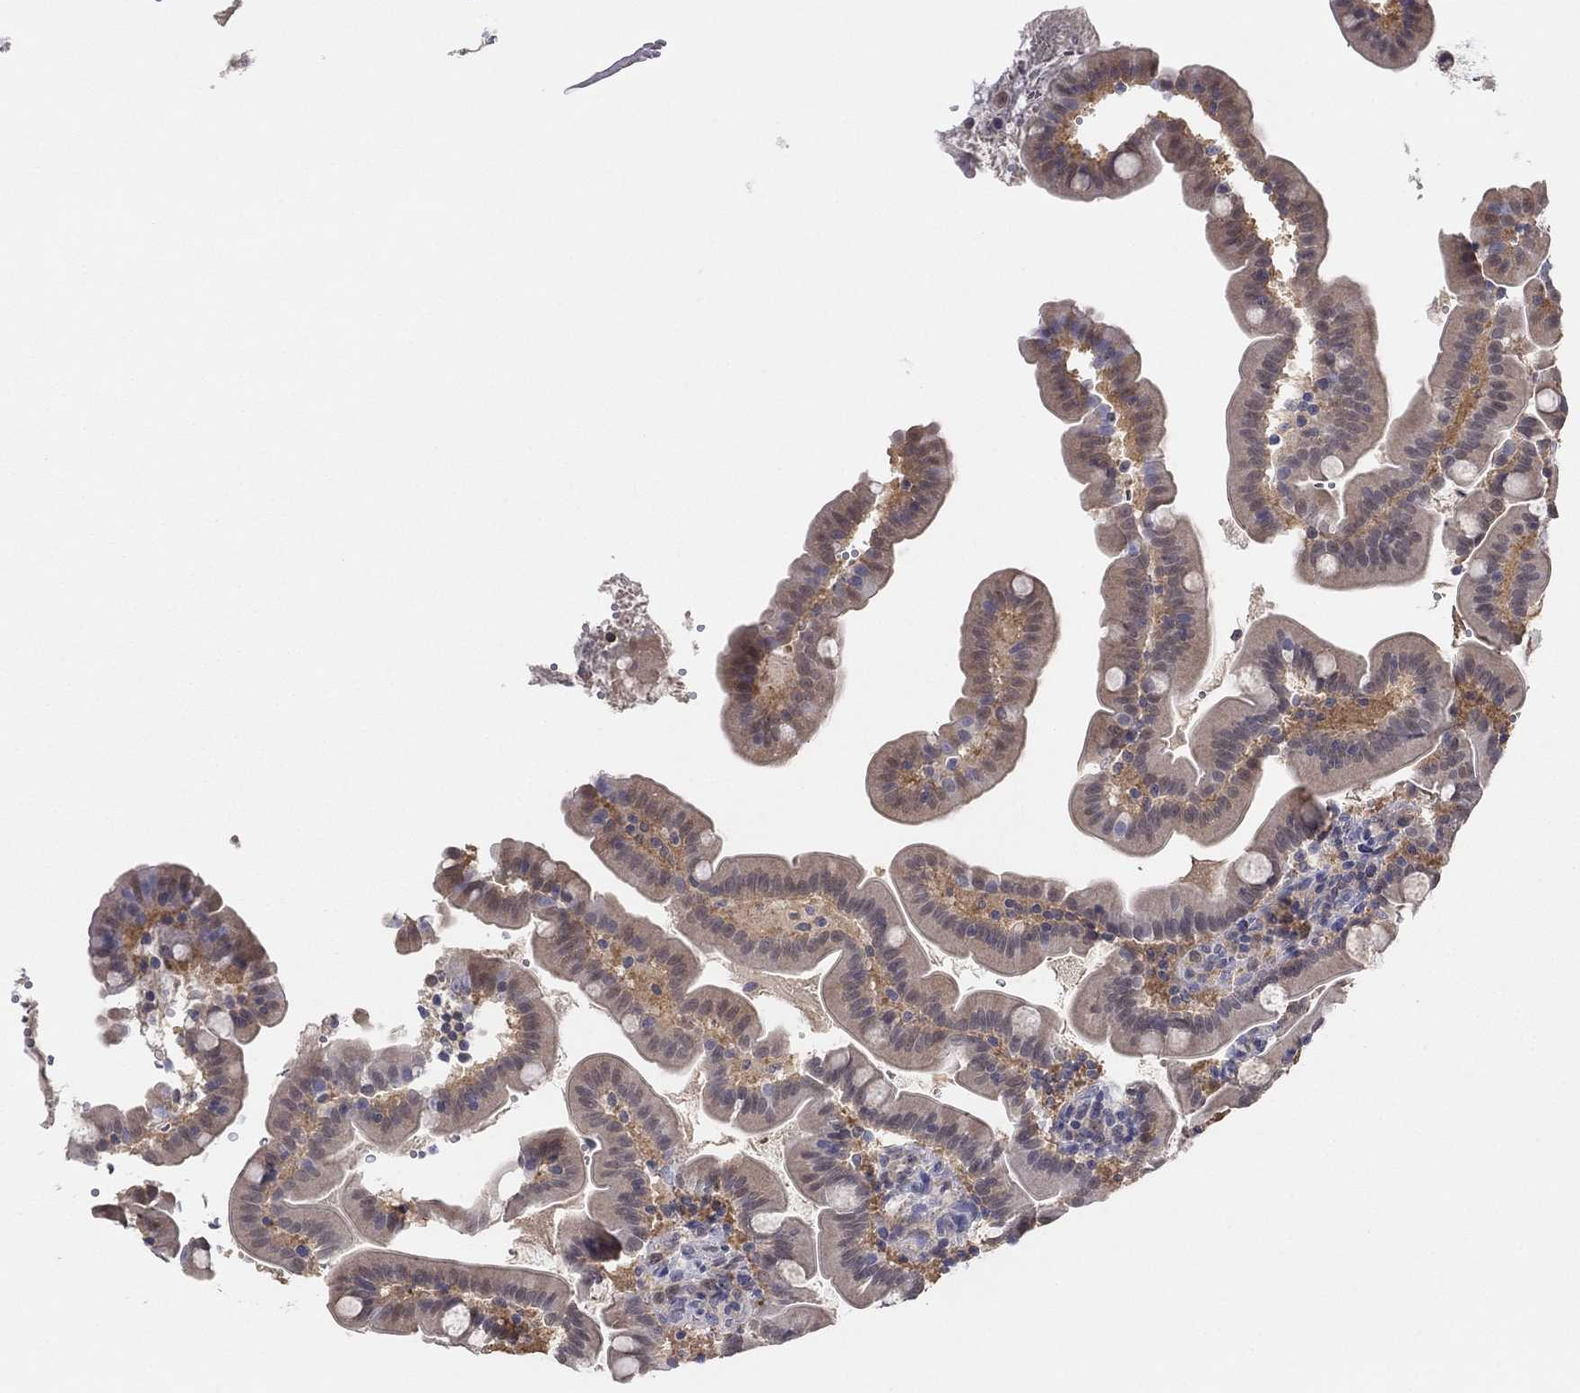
{"staining": {"intensity": "negative", "quantity": "none", "location": "none"}, "tissue": "small intestine", "cell_type": "Glandular cells", "image_type": "normal", "snomed": [{"axis": "morphology", "description": "Normal tissue, NOS"}, {"axis": "topography", "description": "Small intestine"}], "caption": "The micrograph displays no staining of glandular cells in unremarkable small intestine. (Stains: DAB immunohistochemistry with hematoxylin counter stain, Microscopy: brightfield microscopy at high magnification).", "gene": "PDXK", "patient": {"sex": "female", "age": 44}}